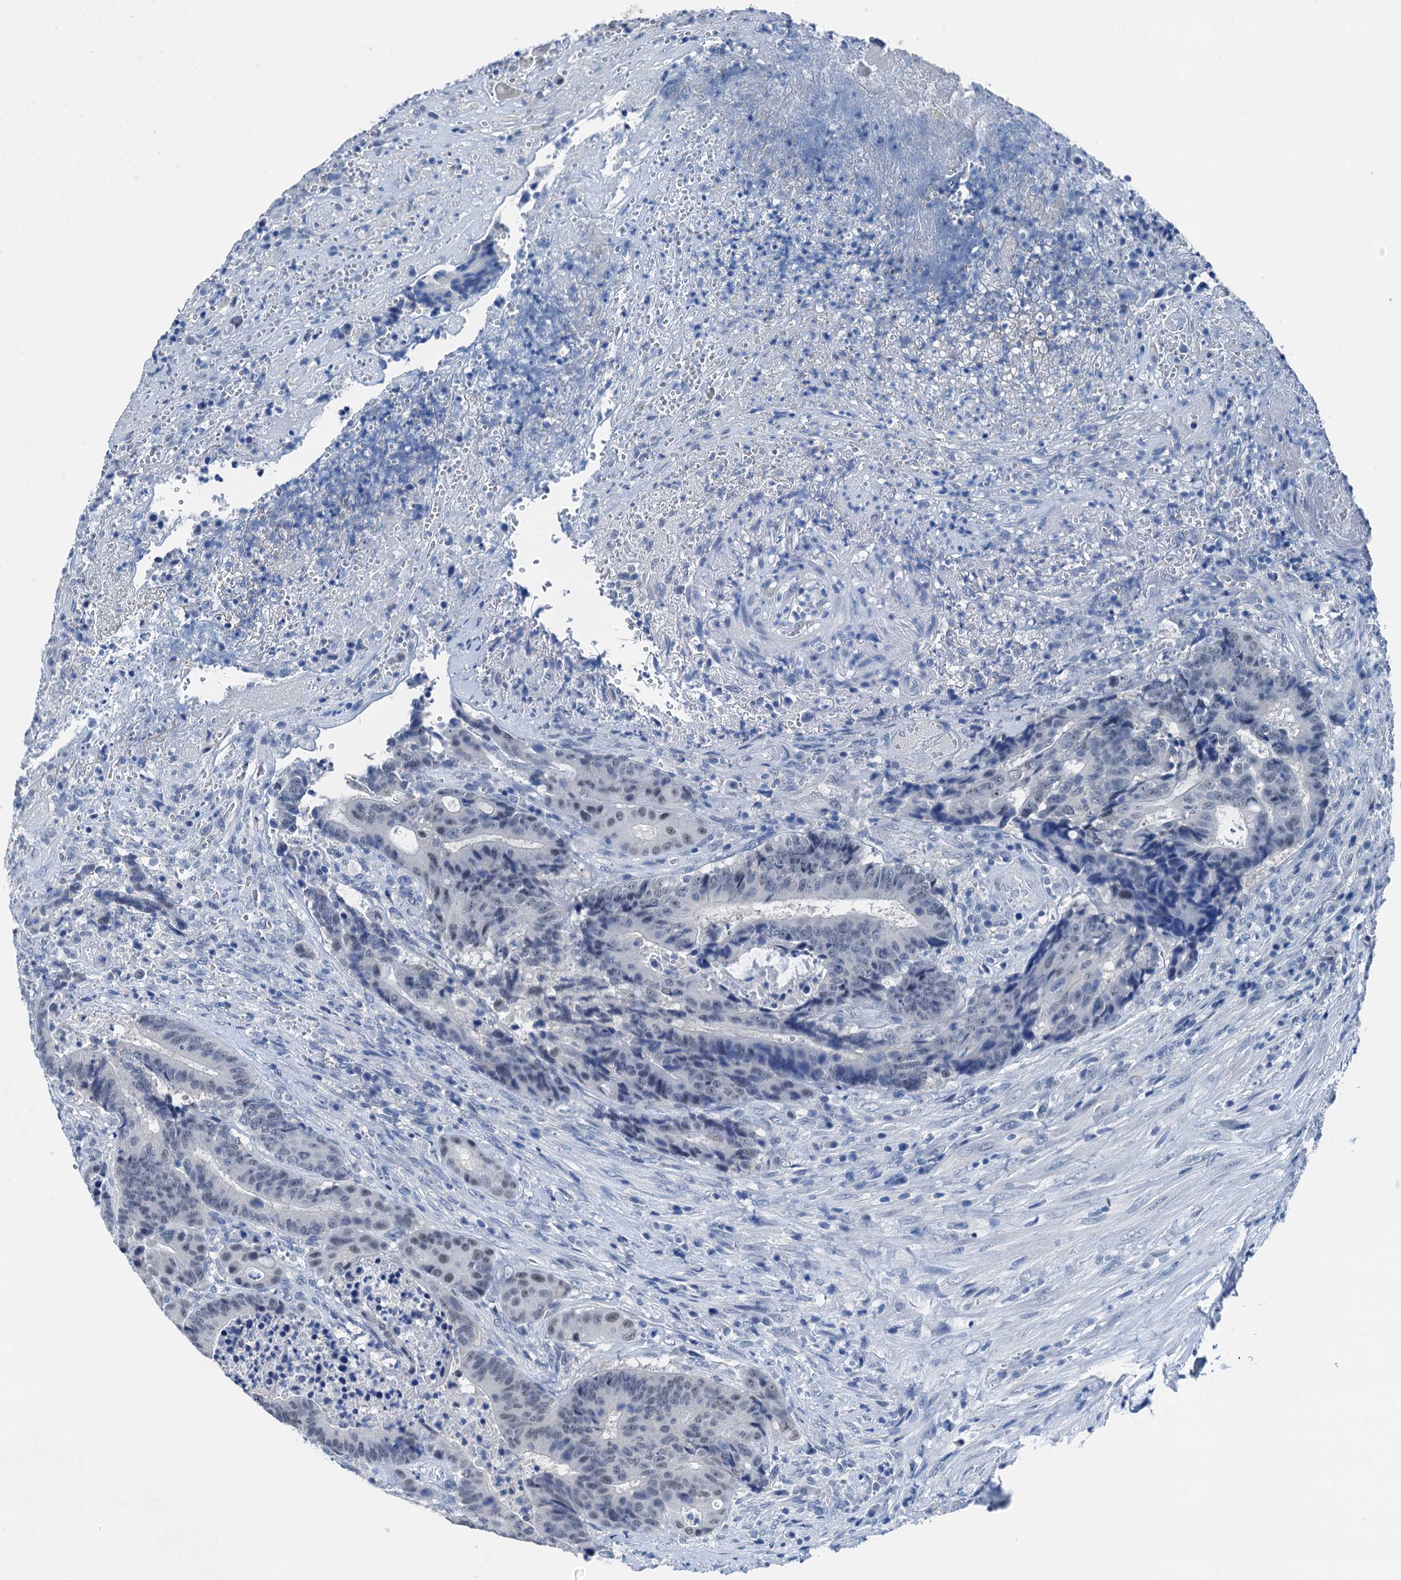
{"staining": {"intensity": "negative", "quantity": "none", "location": "none"}, "tissue": "colorectal cancer", "cell_type": "Tumor cells", "image_type": "cancer", "snomed": [{"axis": "morphology", "description": "Adenocarcinoma, NOS"}, {"axis": "topography", "description": "Rectum"}], "caption": "High power microscopy histopathology image of an immunohistochemistry (IHC) photomicrograph of colorectal cancer, revealing no significant positivity in tumor cells.", "gene": "CBLN3", "patient": {"sex": "male", "age": 69}}